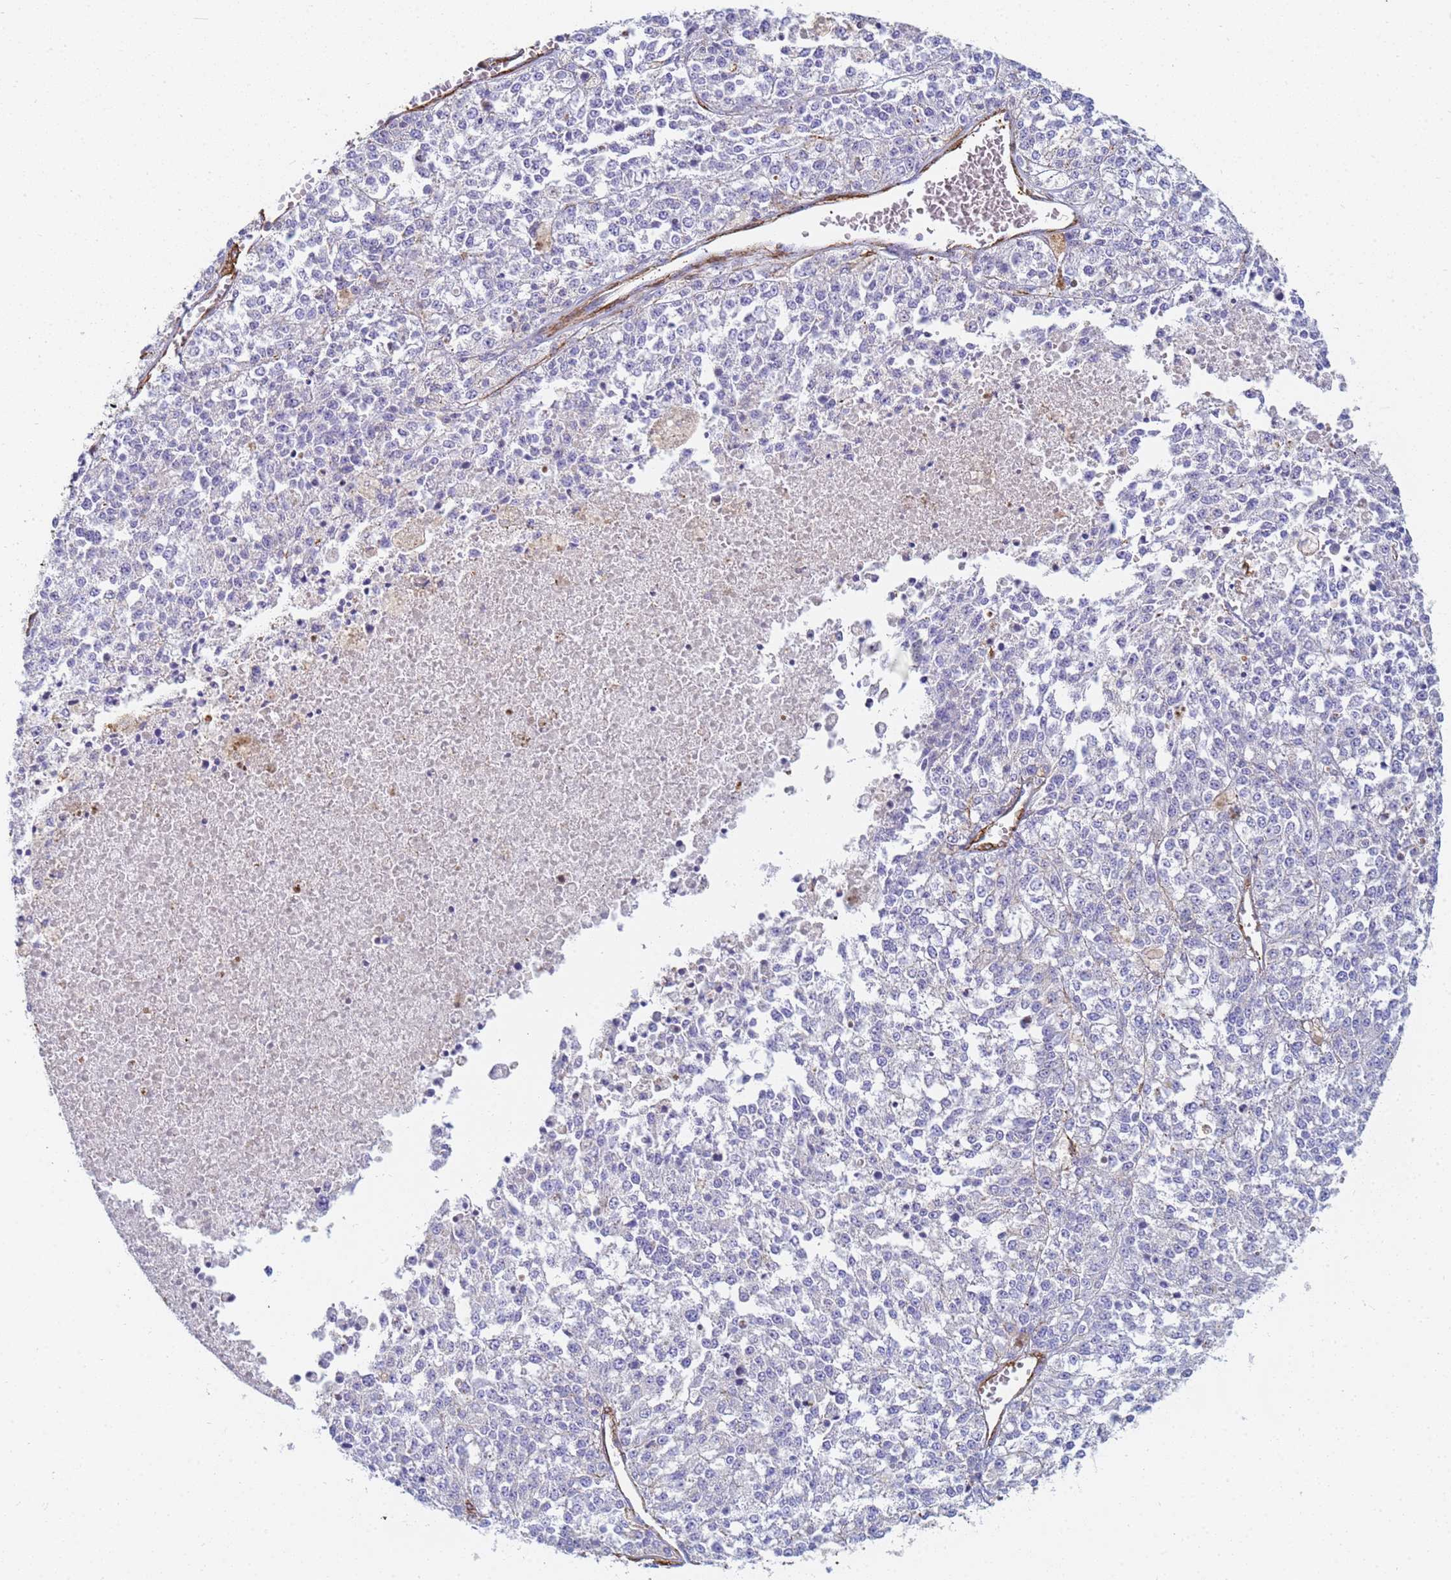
{"staining": {"intensity": "negative", "quantity": "none", "location": "none"}, "tissue": "melanoma", "cell_type": "Tumor cells", "image_type": "cancer", "snomed": [{"axis": "morphology", "description": "Malignant melanoma, NOS"}, {"axis": "topography", "description": "Skin"}], "caption": "A high-resolution histopathology image shows immunohistochemistry staining of melanoma, which reveals no significant staining in tumor cells. (Immunohistochemistry (ihc), brightfield microscopy, high magnification).", "gene": "TPM1", "patient": {"sex": "female", "age": 64}}